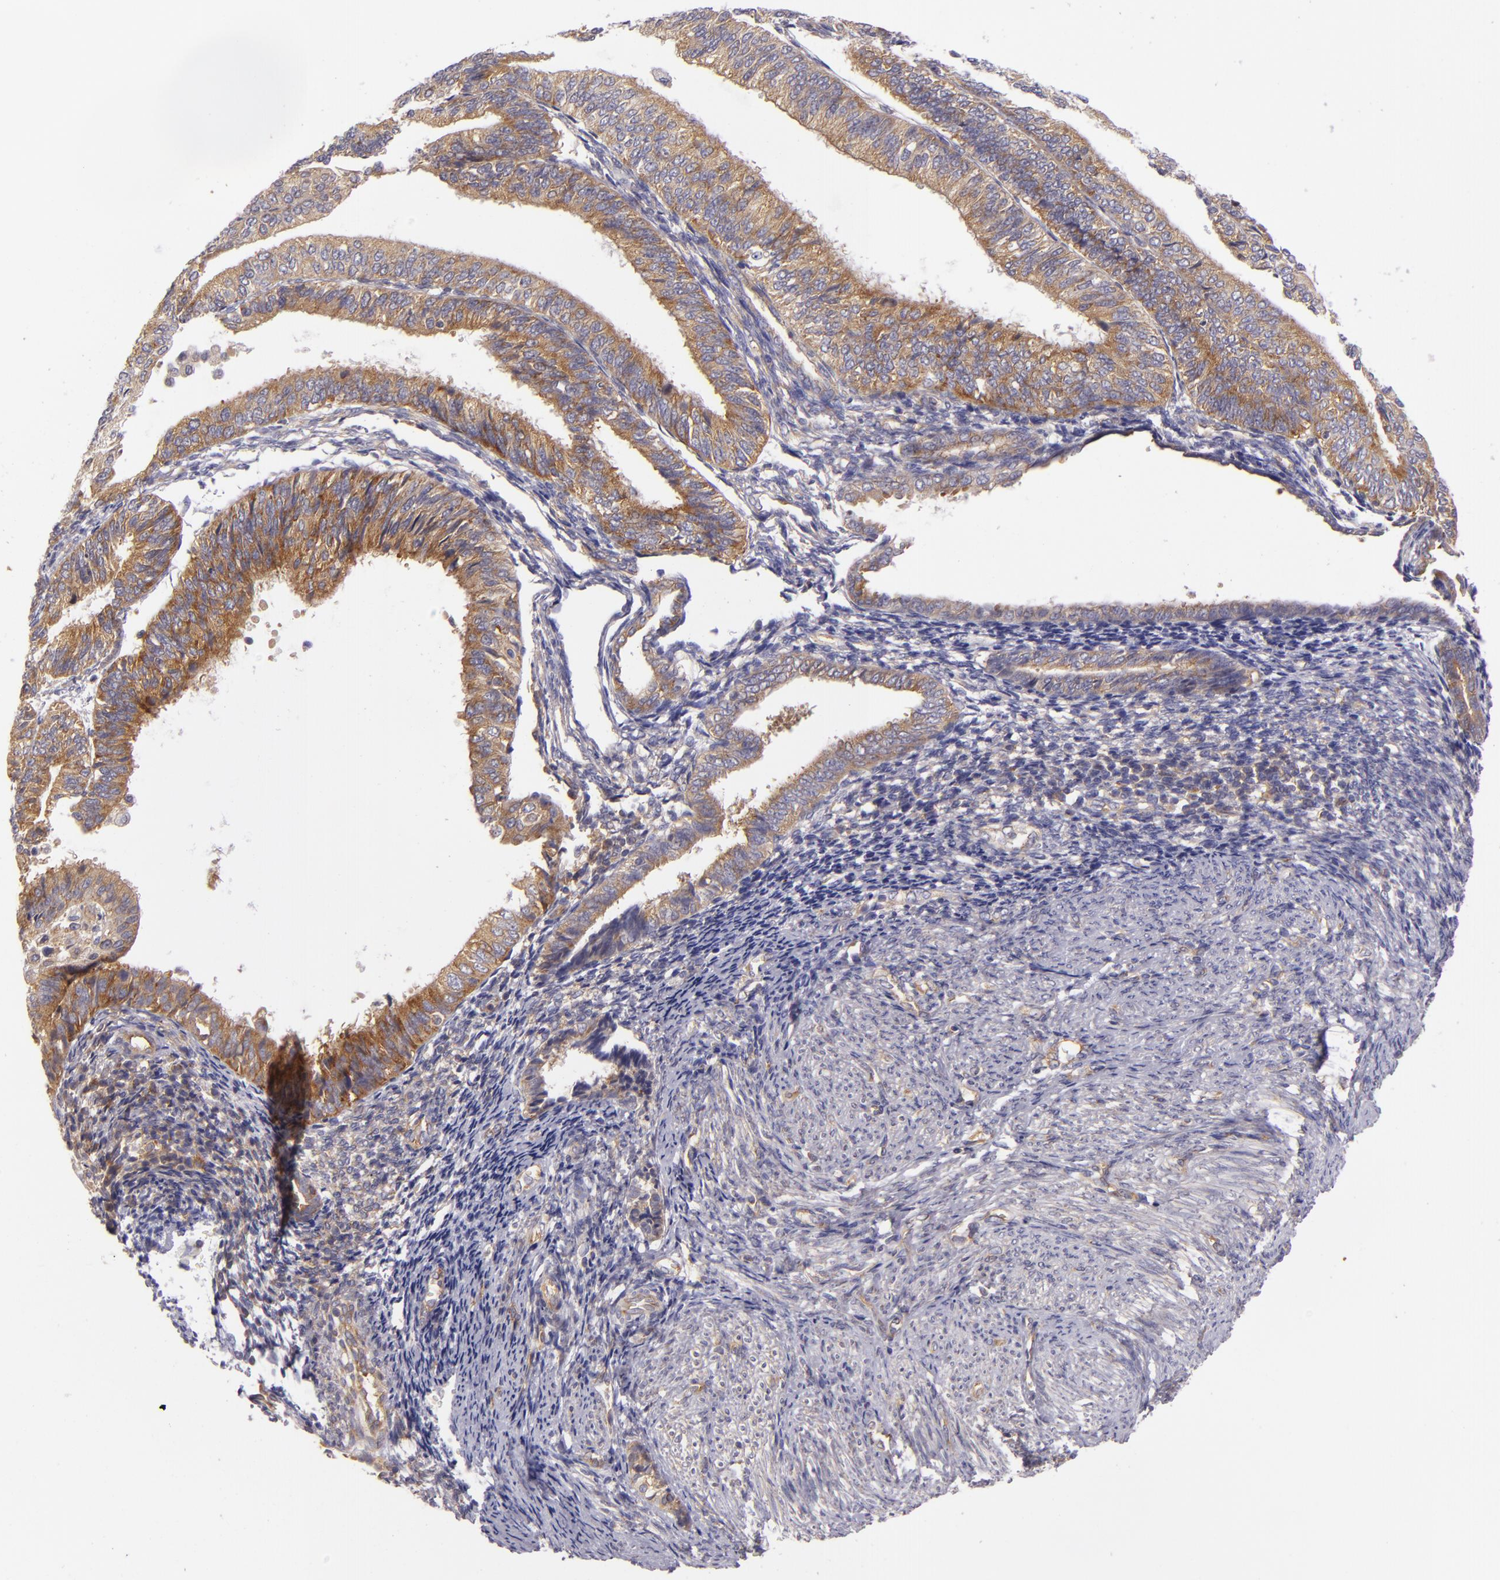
{"staining": {"intensity": "moderate", "quantity": "25%-75%", "location": "cytoplasmic/membranous"}, "tissue": "endometrial cancer", "cell_type": "Tumor cells", "image_type": "cancer", "snomed": [{"axis": "morphology", "description": "Adenocarcinoma, NOS"}, {"axis": "topography", "description": "Endometrium"}], "caption": "Brown immunohistochemical staining in human endometrial cancer displays moderate cytoplasmic/membranous positivity in about 25%-75% of tumor cells. The protein of interest is stained brown, and the nuclei are stained in blue (DAB (3,3'-diaminobenzidine) IHC with brightfield microscopy, high magnification).", "gene": "UPF3B", "patient": {"sex": "female", "age": 55}}